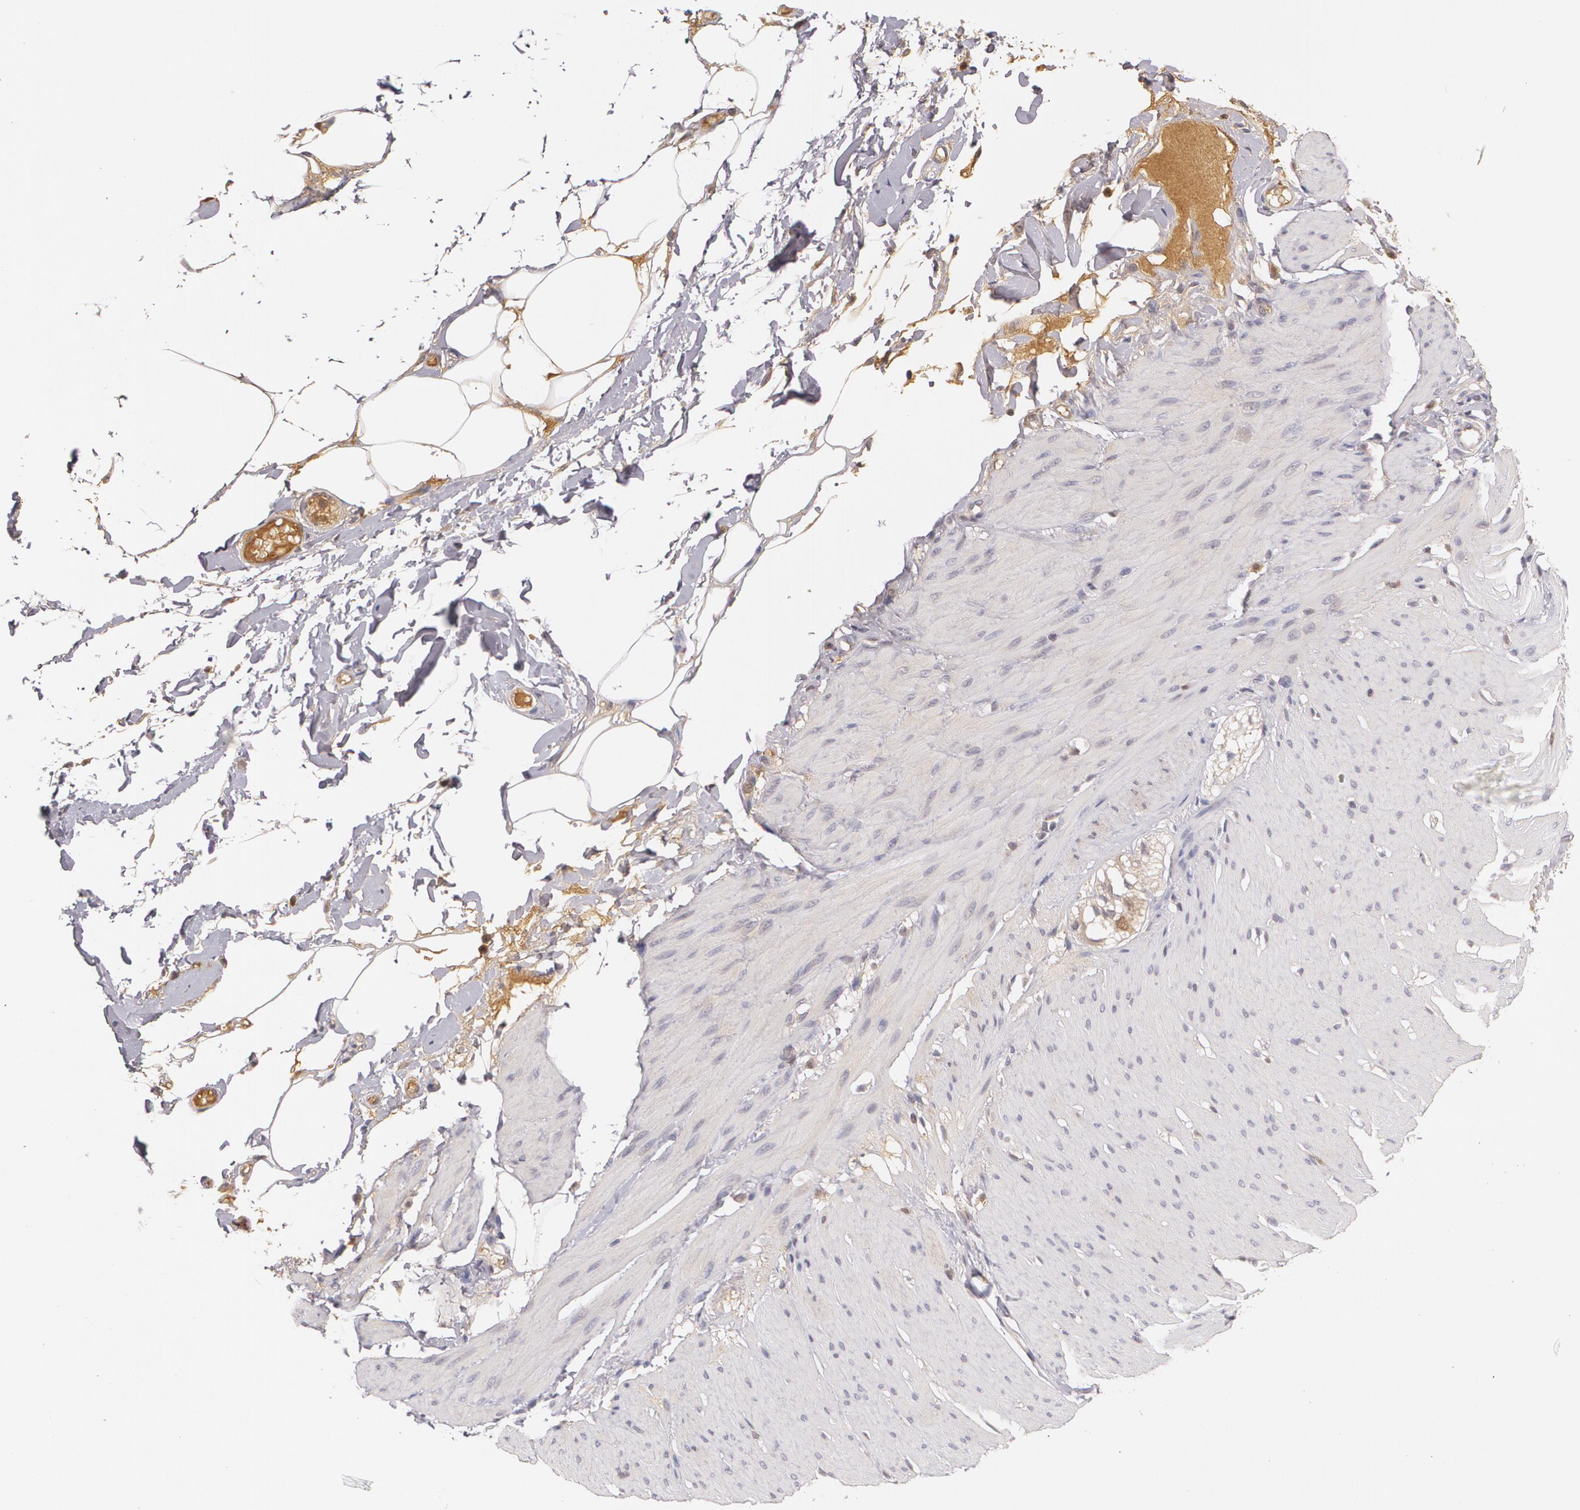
{"staining": {"intensity": "weak", "quantity": "<25%", "location": "cytoplasmic/membranous,nuclear"}, "tissue": "smooth muscle", "cell_type": "Smooth muscle cells", "image_type": "normal", "snomed": [{"axis": "morphology", "description": "Normal tissue, NOS"}, {"axis": "topography", "description": "Smooth muscle"}, {"axis": "topography", "description": "Colon"}], "caption": "Smooth muscle cells show no significant protein staining in benign smooth muscle. Nuclei are stained in blue.", "gene": "LRG1", "patient": {"sex": "male", "age": 67}}